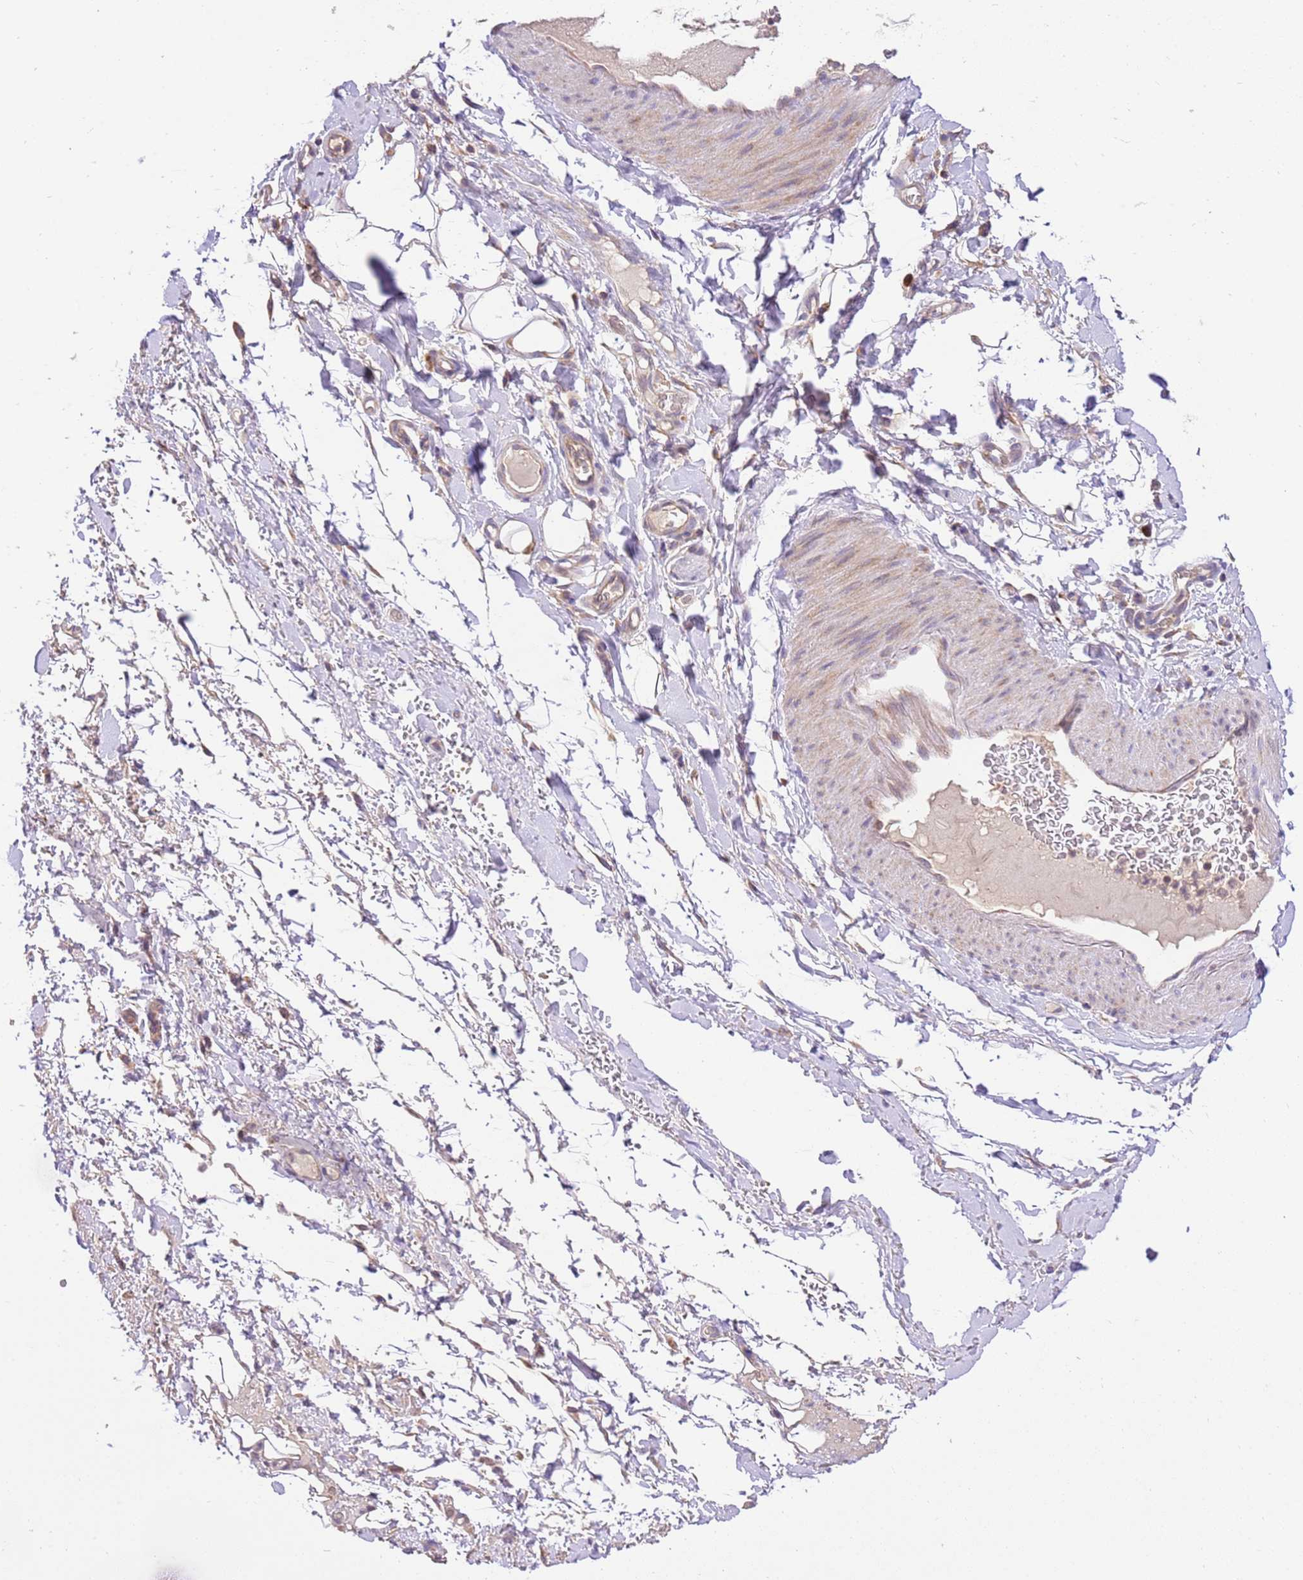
{"staining": {"intensity": "negative", "quantity": "none", "location": "none"}, "tissue": "adipose tissue", "cell_type": "Adipocytes", "image_type": "normal", "snomed": [{"axis": "morphology", "description": "Normal tissue, NOS"}, {"axis": "morphology", "description": "Adenocarcinoma, NOS"}, {"axis": "topography", "description": "Stomach, upper"}, {"axis": "topography", "description": "Peripheral nerve tissue"}], "caption": "A histopathology image of adipose tissue stained for a protein displays no brown staining in adipocytes.", "gene": "SPATA2L", "patient": {"sex": "male", "age": 62}}